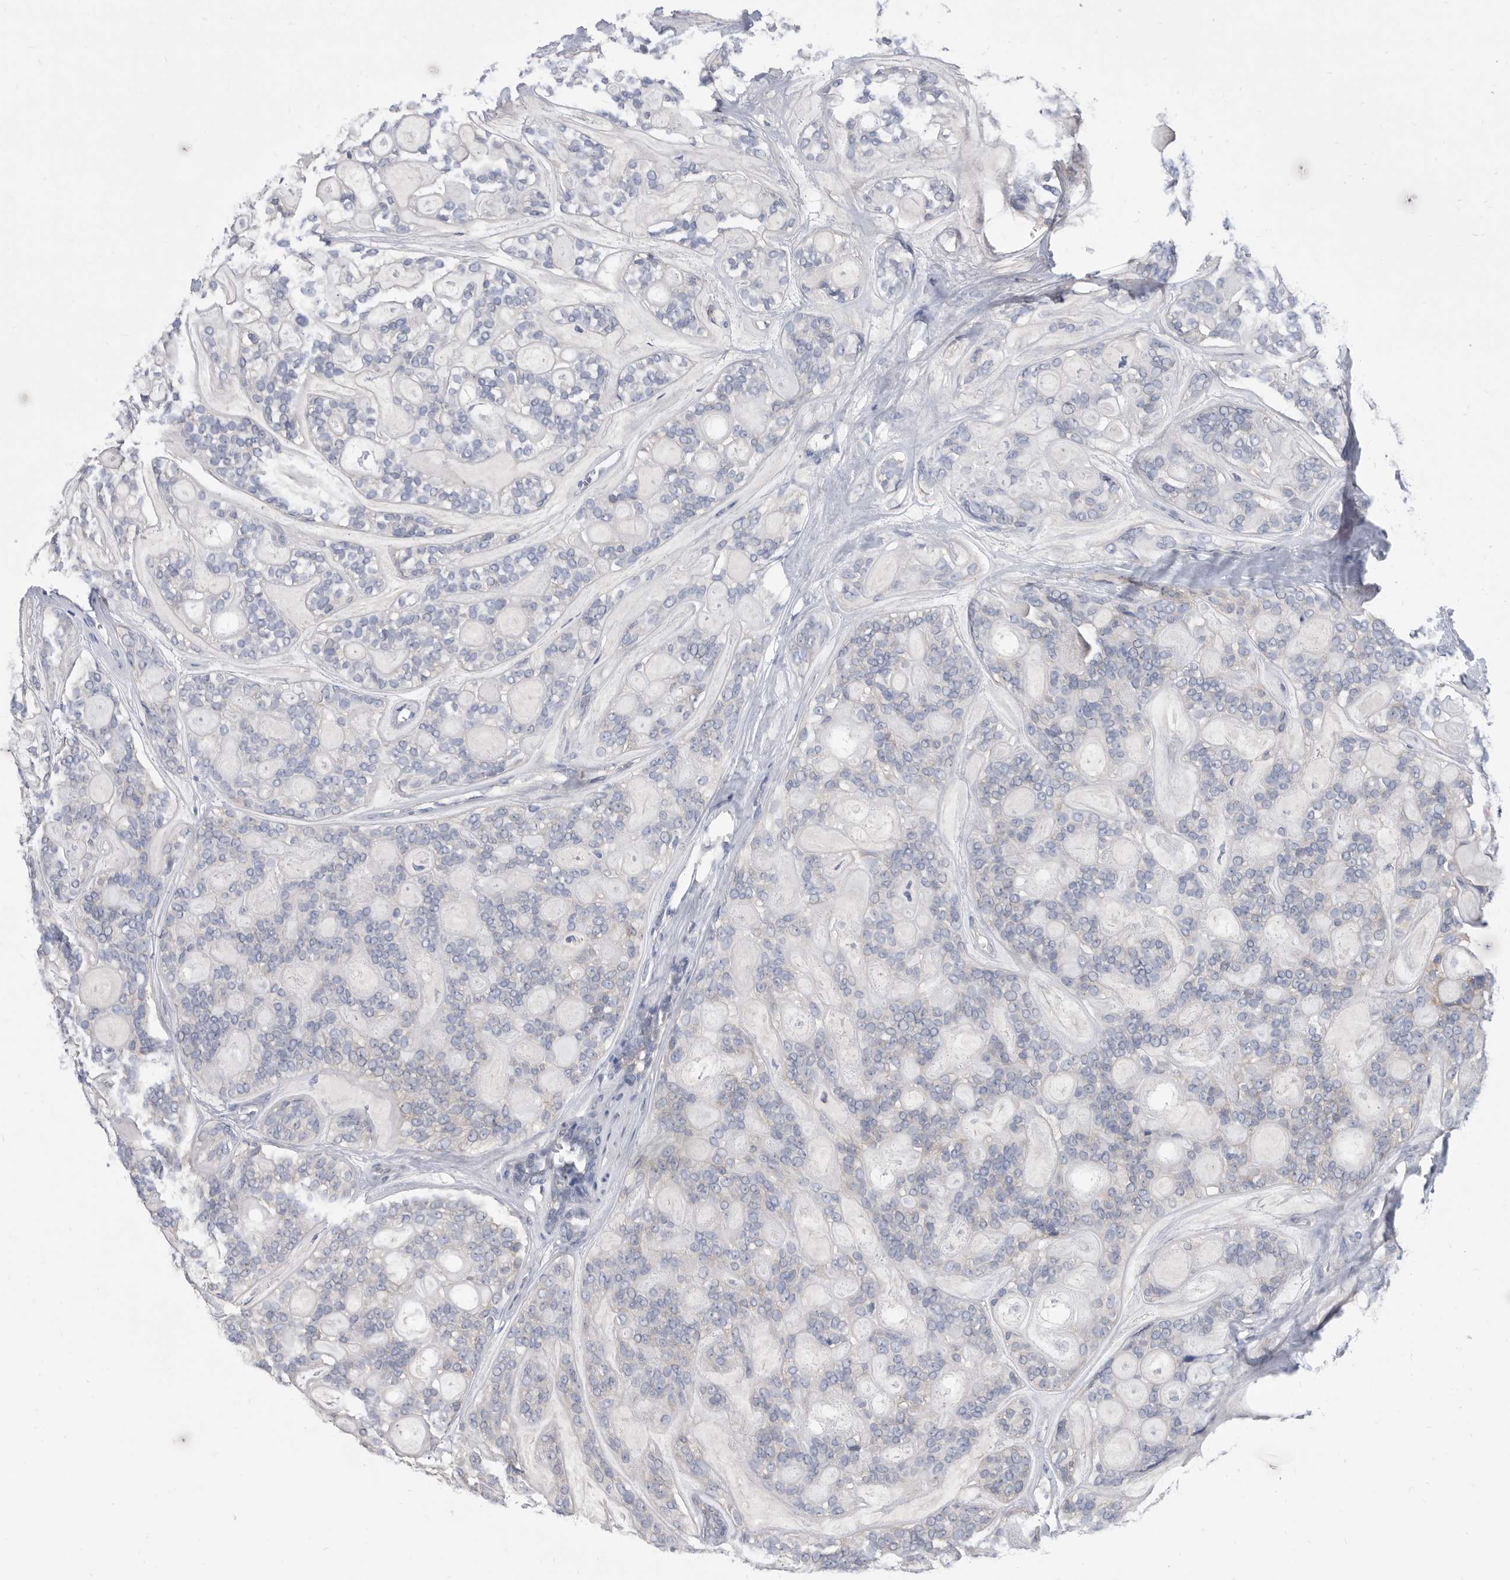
{"staining": {"intensity": "negative", "quantity": "none", "location": "none"}, "tissue": "head and neck cancer", "cell_type": "Tumor cells", "image_type": "cancer", "snomed": [{"axis": "morphology", "description": "Adenocarcinoma, NOS"}, {"axis": "topography", "description": "Head-Neck"}], "caption": "Immunohistochemistry of human head and neck cancer displays no positivity in tumor cells. (Stains: DAB (3,3'-diaminobenzidine) immunohistochemistry with hematoxylin counter stain, Microscopy: brightfield microscopy at high magnification).", "gene": "CCT4", "patient": {"sex": "male", "age": 66}}